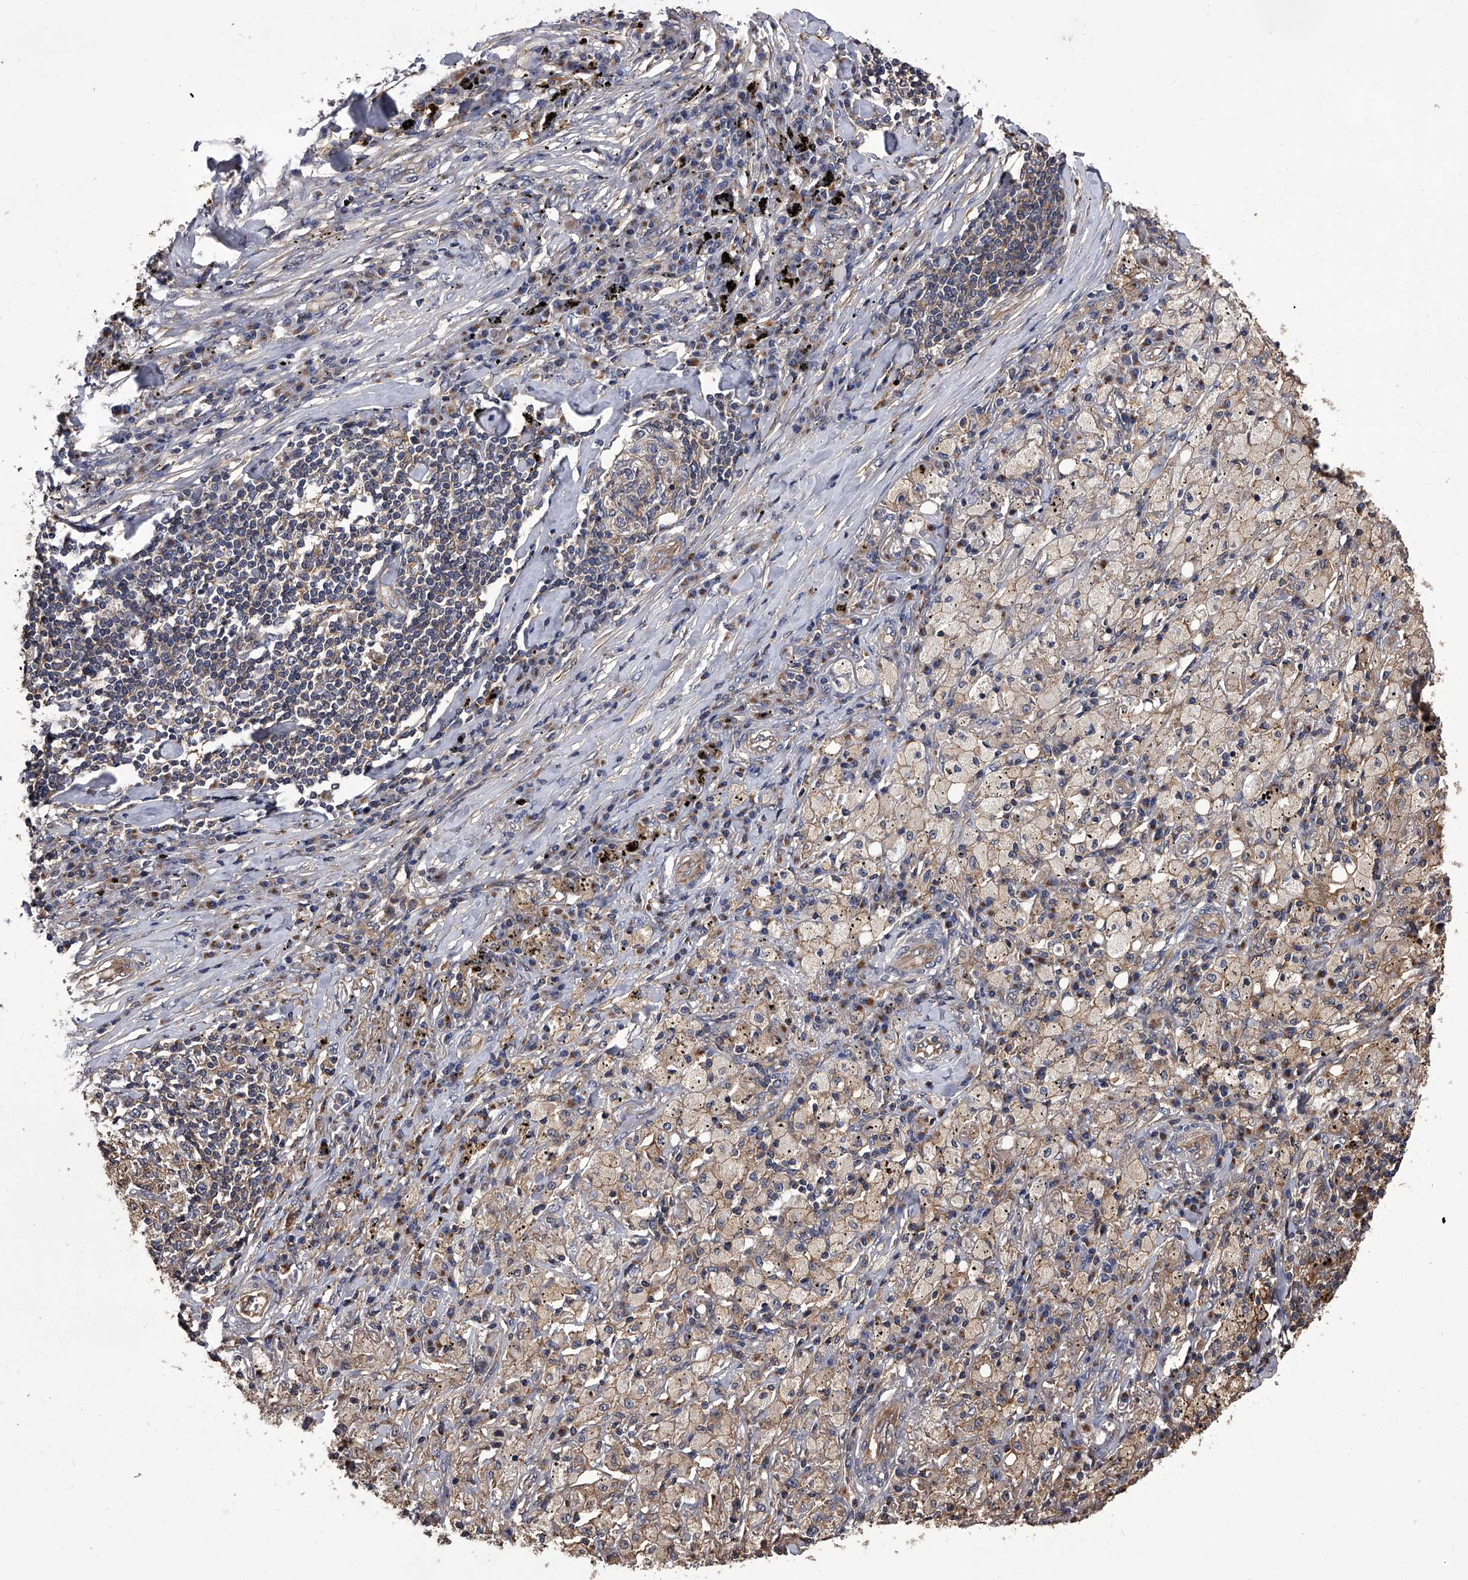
{"staining": {"intensity": "weak", "quantity": "<25%", "location": "cytoplasmic/membranous"}, "tissue": "lung cancer", "cell_type": "Tumor cells", "image_type": "cancer", "snomed": [{"axis": "morphology", "description": "Squamous cell carcinoma, NOS"}, {"axis": "topography", "description": "Lung"}], "caption": "An IHC photomicrograph of squamous cell carcinoma (lung) is shown. There is no staining in tumor cells of squamous cell carcinoma (lung).", "gene": "STK36", "patient": {"sex": "female", "age": 63}}